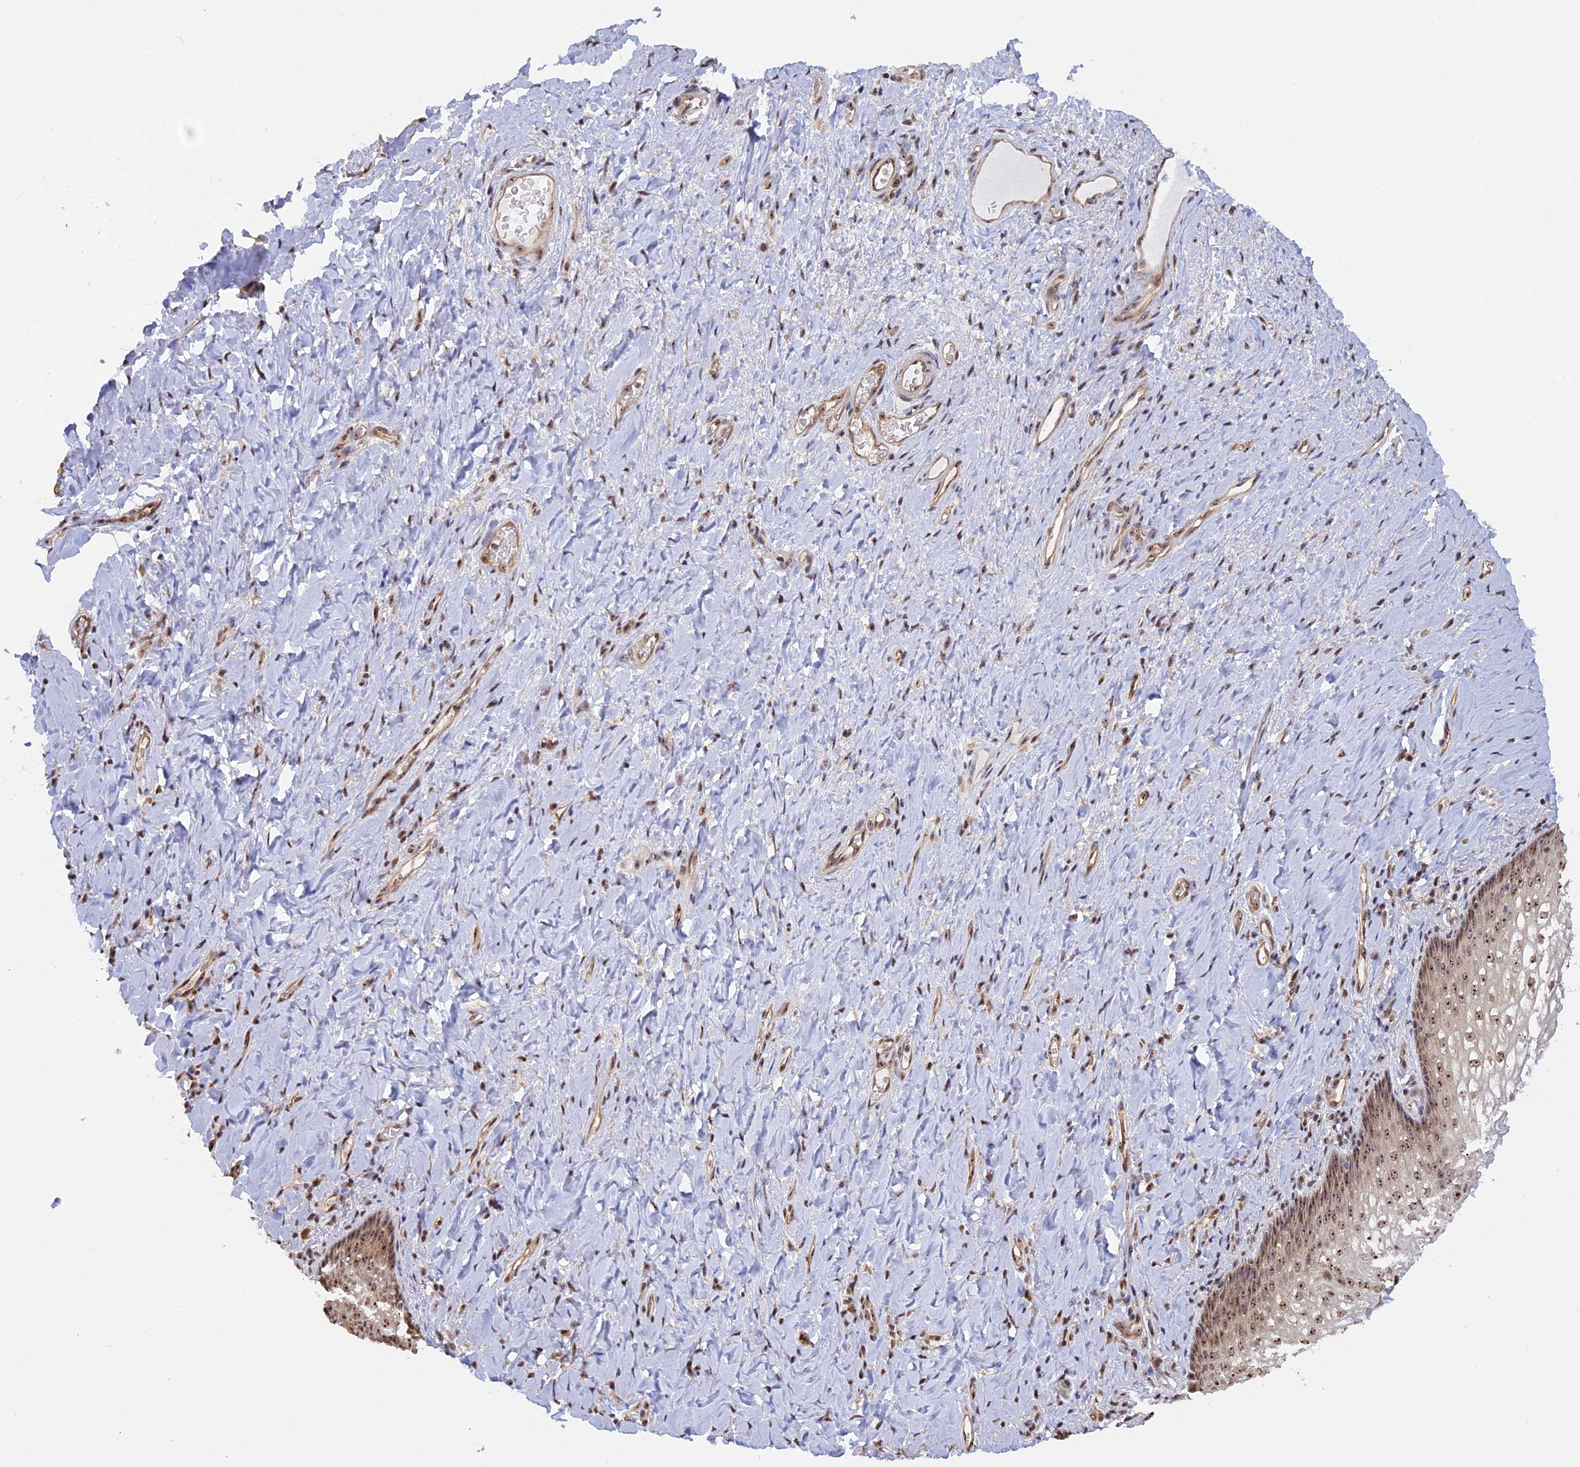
{"staining": {"intensity": "weak", "quantity": ">75%", "location": "nuclear"}, "tissue": "vagina", "cell_type": "Squamous epithelial cells", "image_type": "normal", "snomed": [{"axis": "morphology", "description": "Normal tissue, NOS"}, {"axis": "topography", "description": "Vagina"}], "caption": "Protein staining of unremarkable vagina reveals weak nuclear expression in about >75% of squamous epithelial cells. (IHC, brightfield microscopy, high magnification).", "gene": "MGA", "patient": {"sex": "female", "age": 60}}